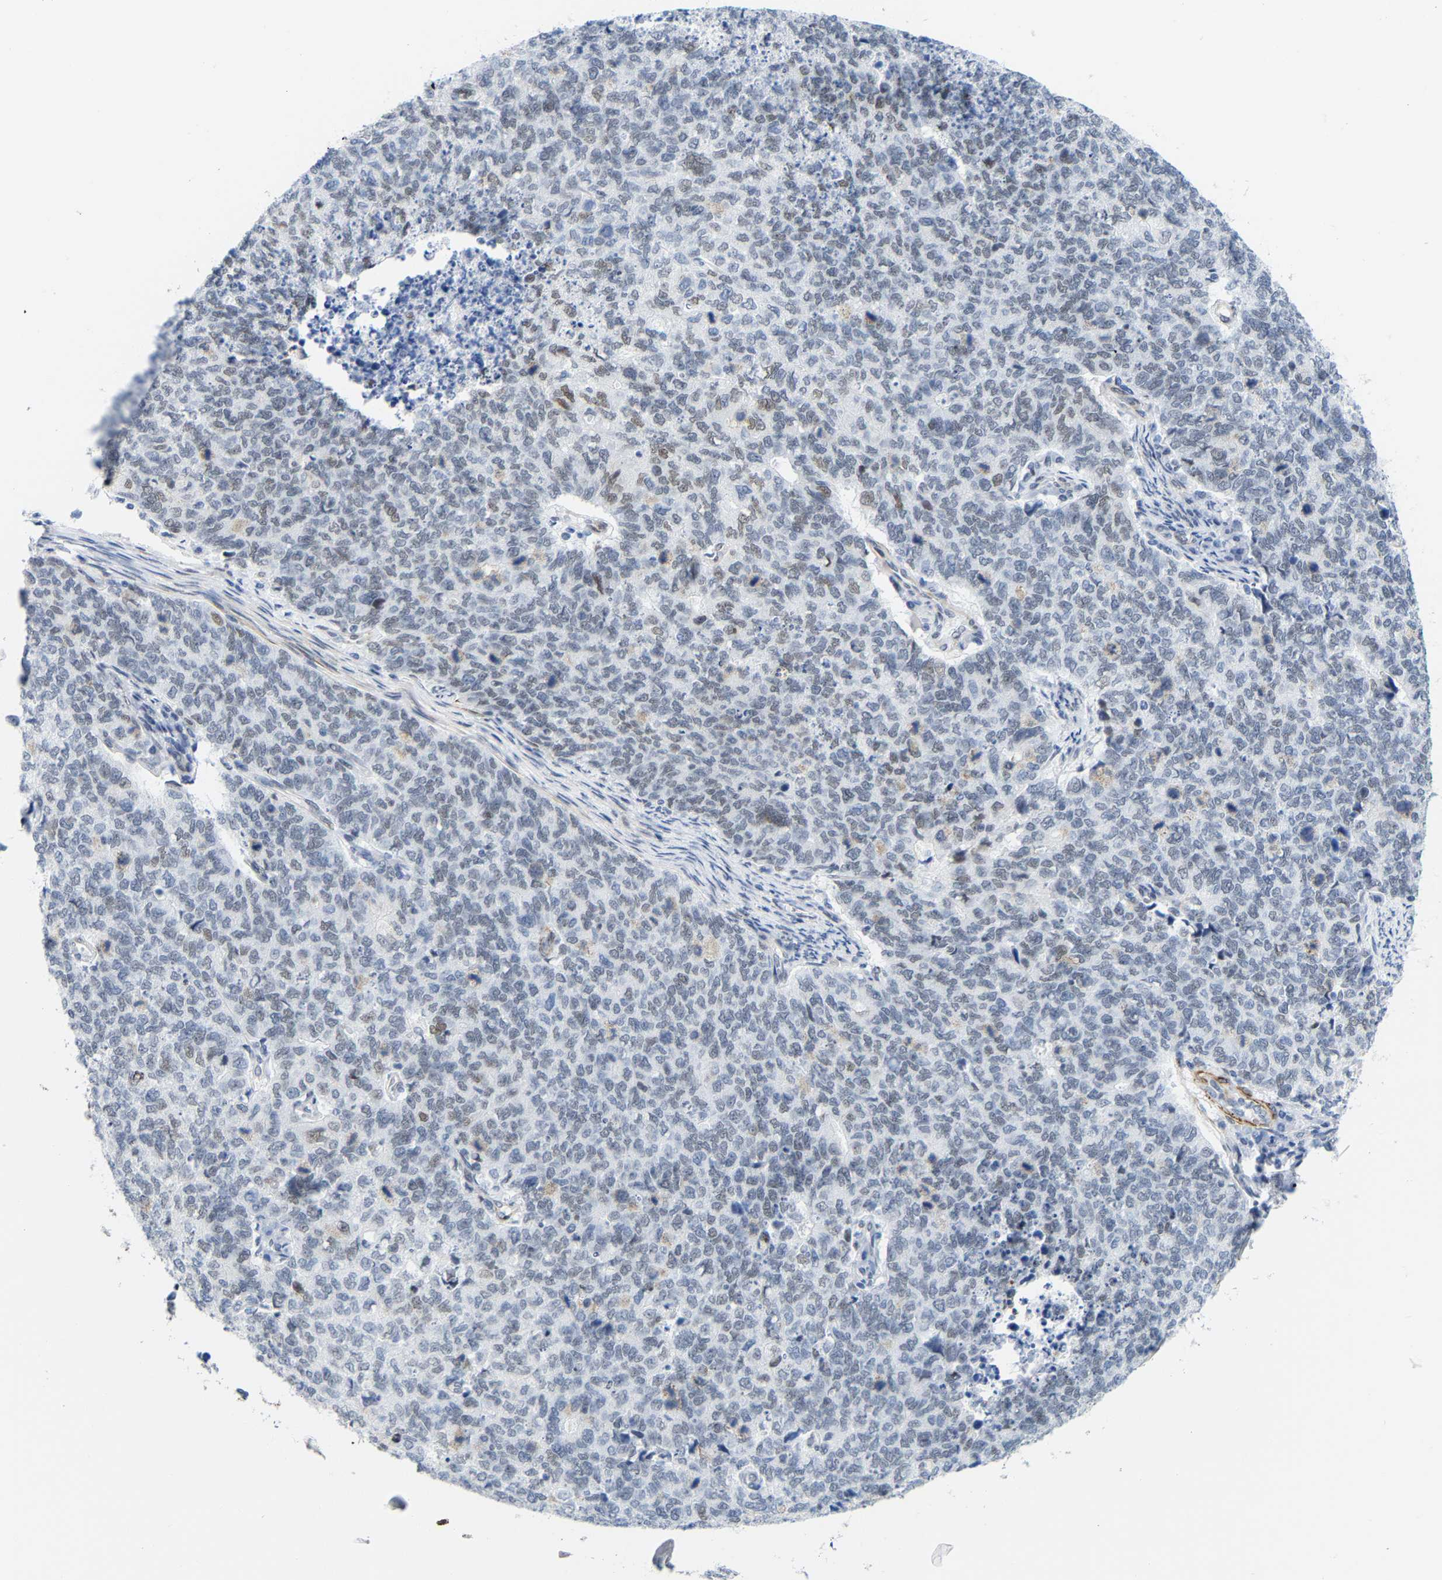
{"staining": {"intensity": "weak", "quantity": "<25%", "location": "nuclear"}, "tissue": "cervical cancer", "cell_type": "Tumor cells", "image_type": "cancer", "snomed": [{"axis": "morphology", "description": "Squamous cell carcinoma, NOS"}, {"axis": "topography", "description": "Cervix"}], "caption": "This is an immunohistochemistry (IHC) micrograph of cervical cancer. There is no expression in tumor cells.", "gene": "FAM180A", "patient": {"sex": "female", "age": 63}}